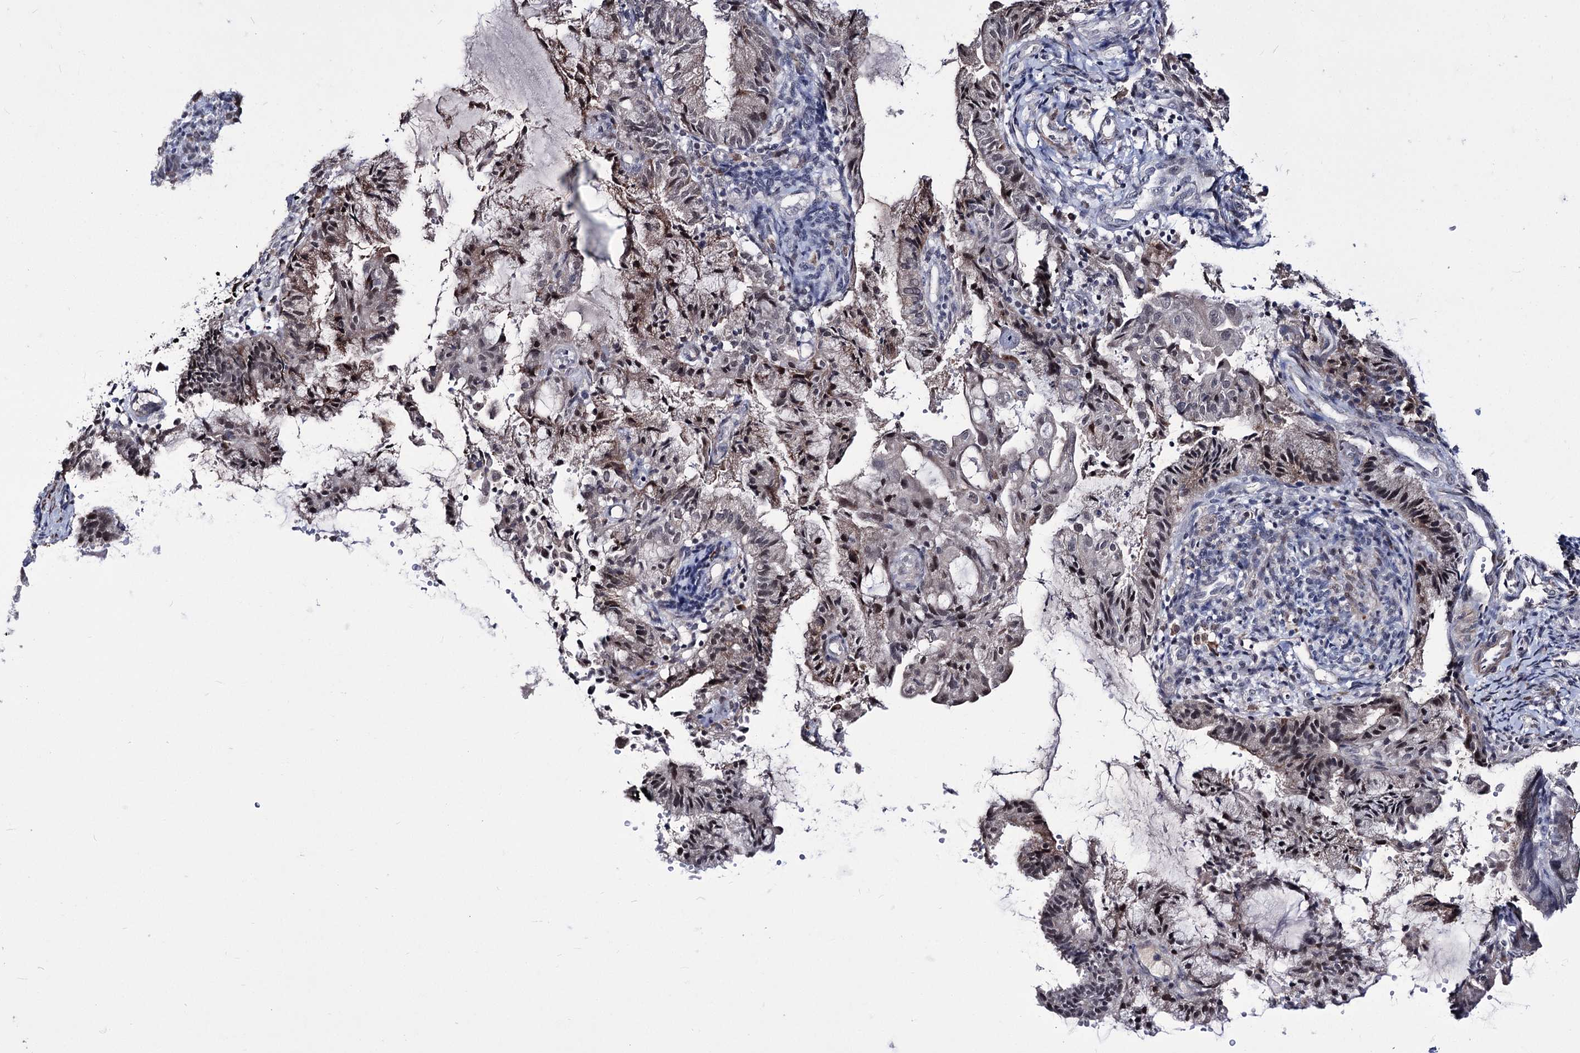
{"staining": {"intensity": "moderate", "quantity": "<25%", "location": "cytoplasmic/membranous,nuclear"}, "tissue": "endometrial cancer", "cell_type": "Tumor cells", "image_type": "cancer", "snomed": [{"axis": "morphology", "description": "Adenocarcinoma, NOS"}, {"axis": "topography", "description": "Endometrium"}], "caption": "The image shows a brown stain indicating the presence of a protein in the cytoplasmic/membranous and nuclear of tumor cells in endometrial adenocarcinoma. Using DAB (3,3'-diaminobenzidine) (brown) and hematoxylin (blue) stains, captured at high magnification using brightfield microscopy.", "gene": "PPRC1", "patient": {"sex": "female", "age": 86}}